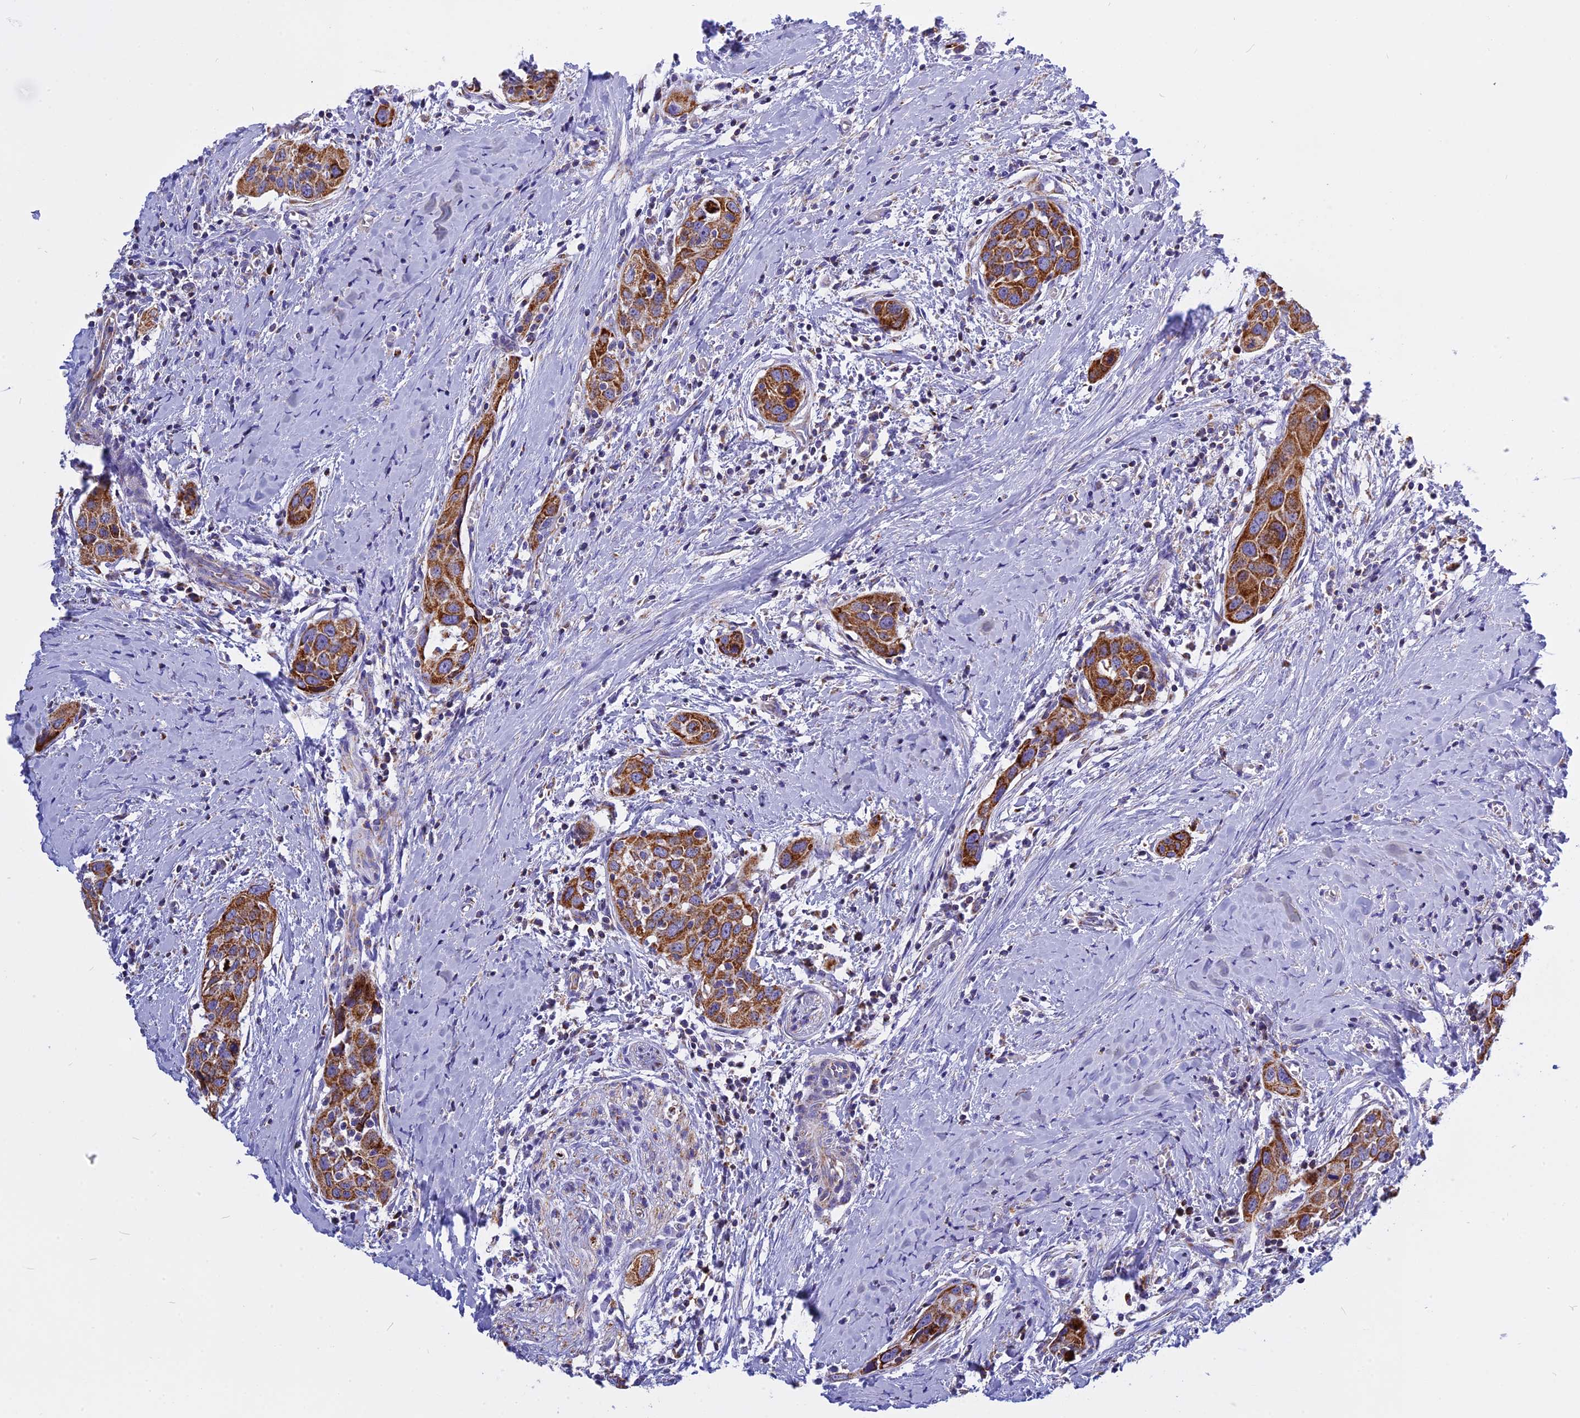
{"staining": {"intensity": "moderate", "quantity": ">75%", "location": "cytoplasmic/membranous"}, "tissue": "head and neck cancer", "cell_type": "Tumor cells", "image_type": "cancer", "snomed": [{"axis": "morphology", "description": "Squamous cell carcinoma, NOS"}, {"axis": "topography", "description": "Oral tissue"}, {"axis": "topography", "description": "Head-Neck"}], "caption": "The micrograph reveals immunohistochemical staining of head and neck cancer (squamous cell carcinoma). There is moderate cytoplasmic/membranous positivity is seen in approximately >75% of tumor cells. (IHC, brightfield microscopy, high magnification).", "gene": "VDAC2", "patient": {"sex": "female", "age": 50}}